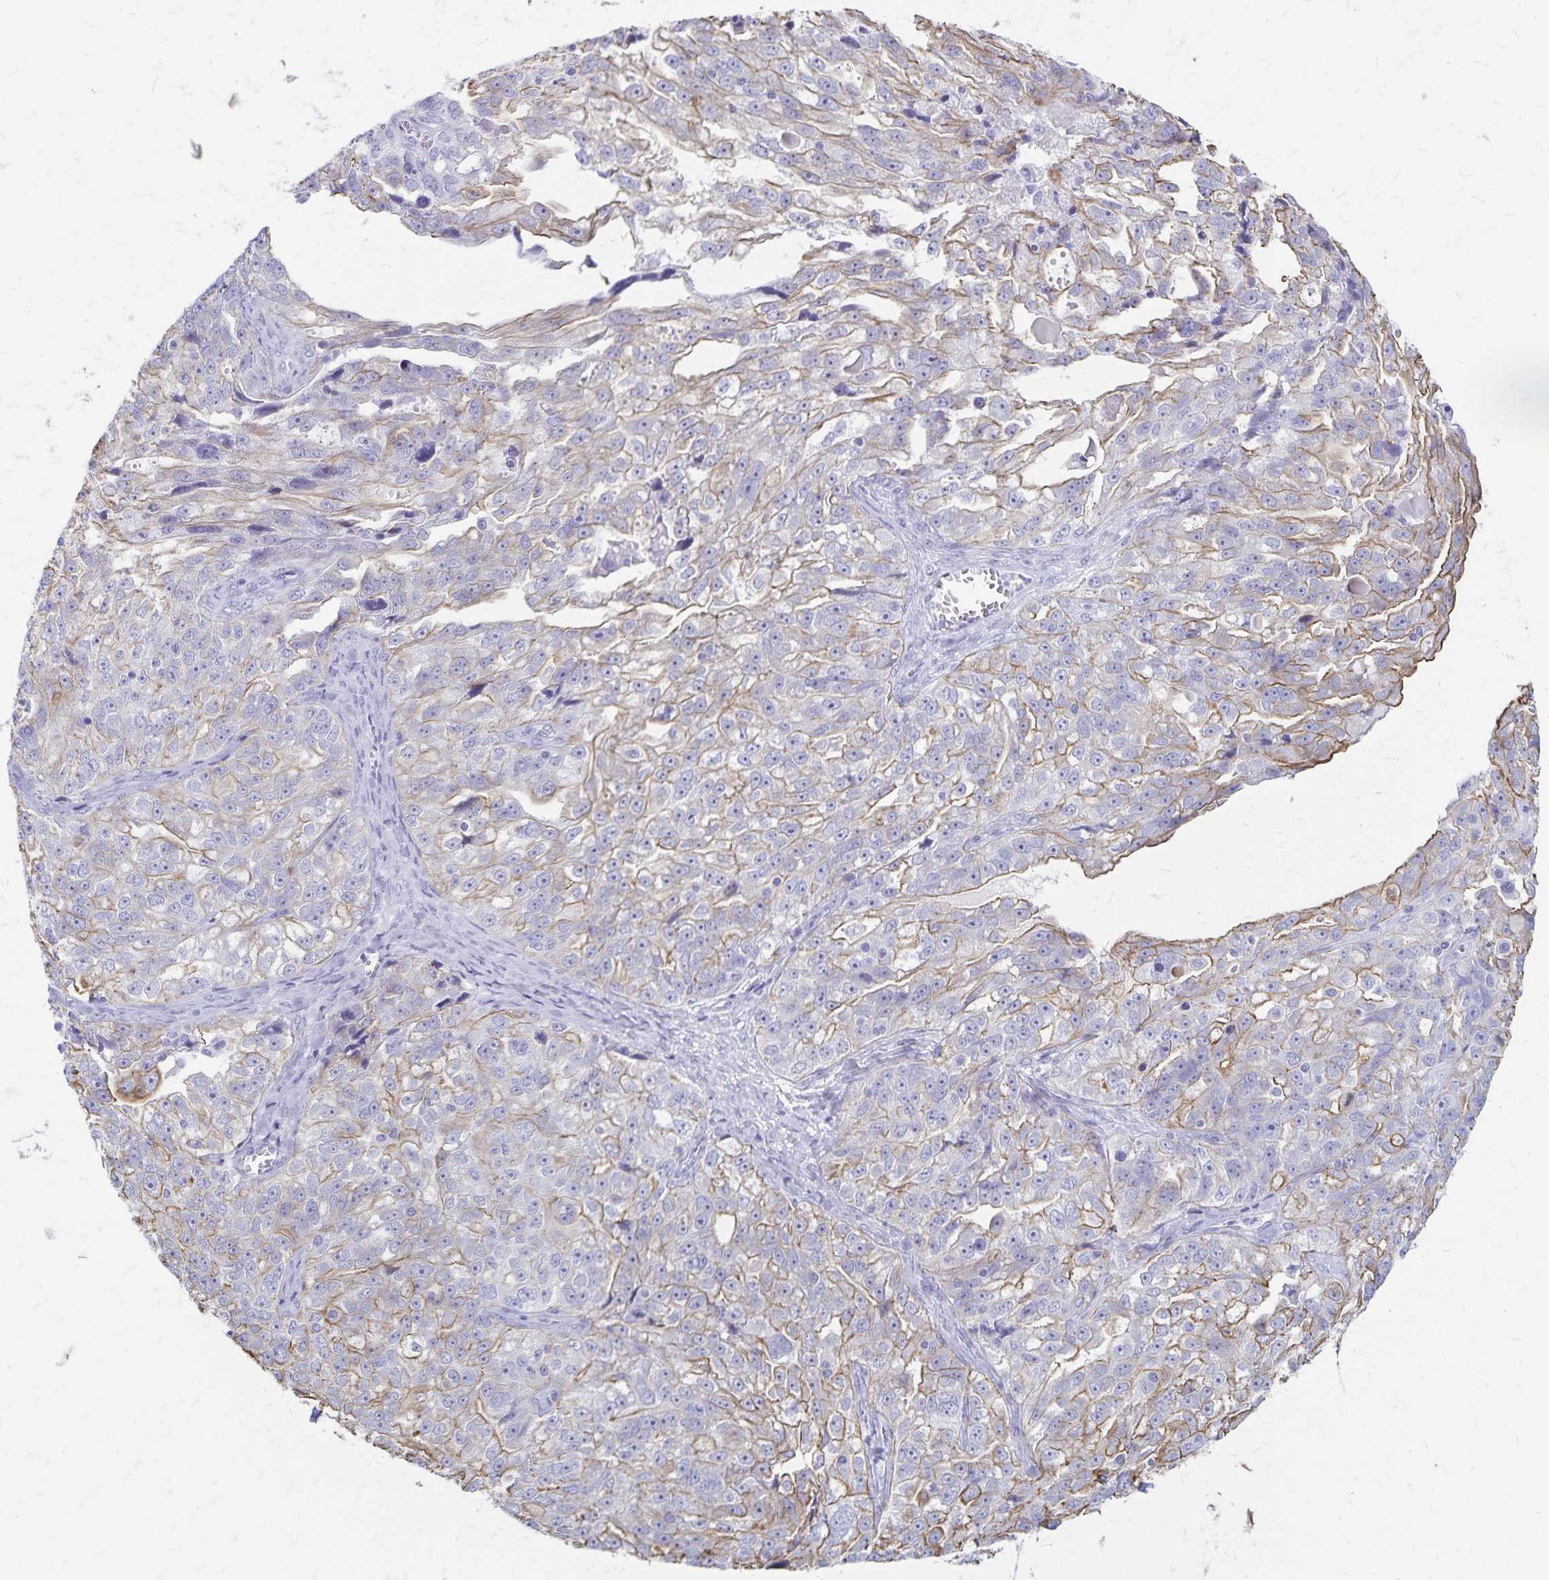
{"staining": {"intensity": "weak", "quantity": "25%-75%", "location": "cytoplasmic/membranous"}, "tissue": "ovarian cancer", "cell_type": "Tumor cells", "image_type": "cancer", "snomed": [{"axis": "morphology", "description": "Cystadenocarcinoma, serous, NOS"}, {"axis": "topography", "description": "Ovary"}], "caption": "Human ovarian cancer stained with a protein marker displays weak staining in tumor cells.", "gene": "GPBAR1", "patient": {"sex": "female", "age": 51}}